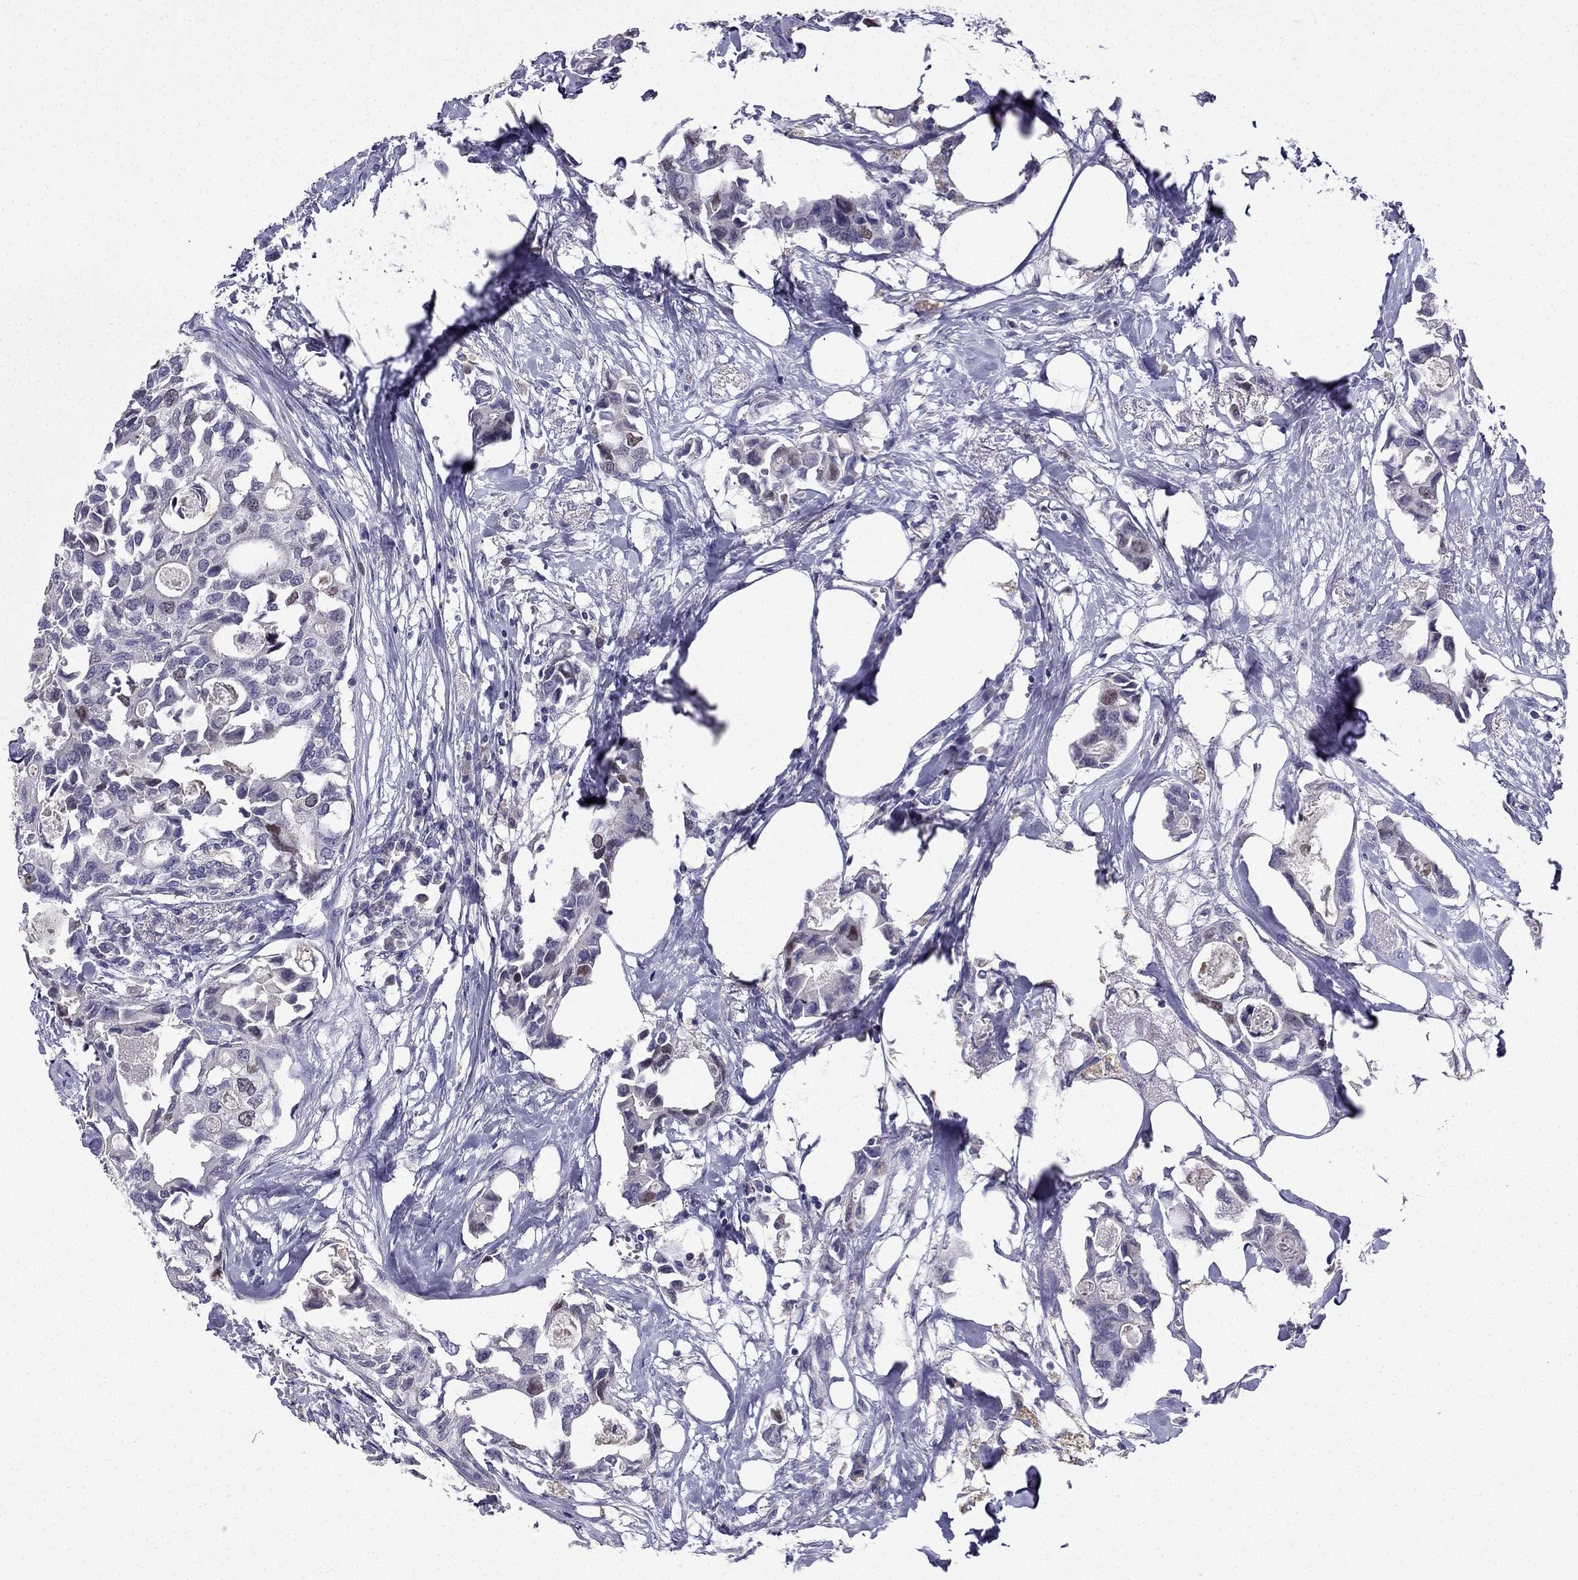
{"staining": {"intensity": "weak", "quantity": "<25%", "location": "nuclear"}, "tissue": "breast cancer", "cell_type": "Tumor cells", "image_type": "cancer", "snomed": [{"axis": "morphology", "description": "Duct carcinoma"}, {"axis": "topography", "description": "Breast"}], "caption": "An immunohistochemistry (IHC) photomicrograph of breast cancer (intraductal carcinoma) is shown. There is no staining in tumor cells of breast cancer (intraductal carcinoma).", "gene": "UHRF1", "patient": {"sex": "female", "age": 83}}